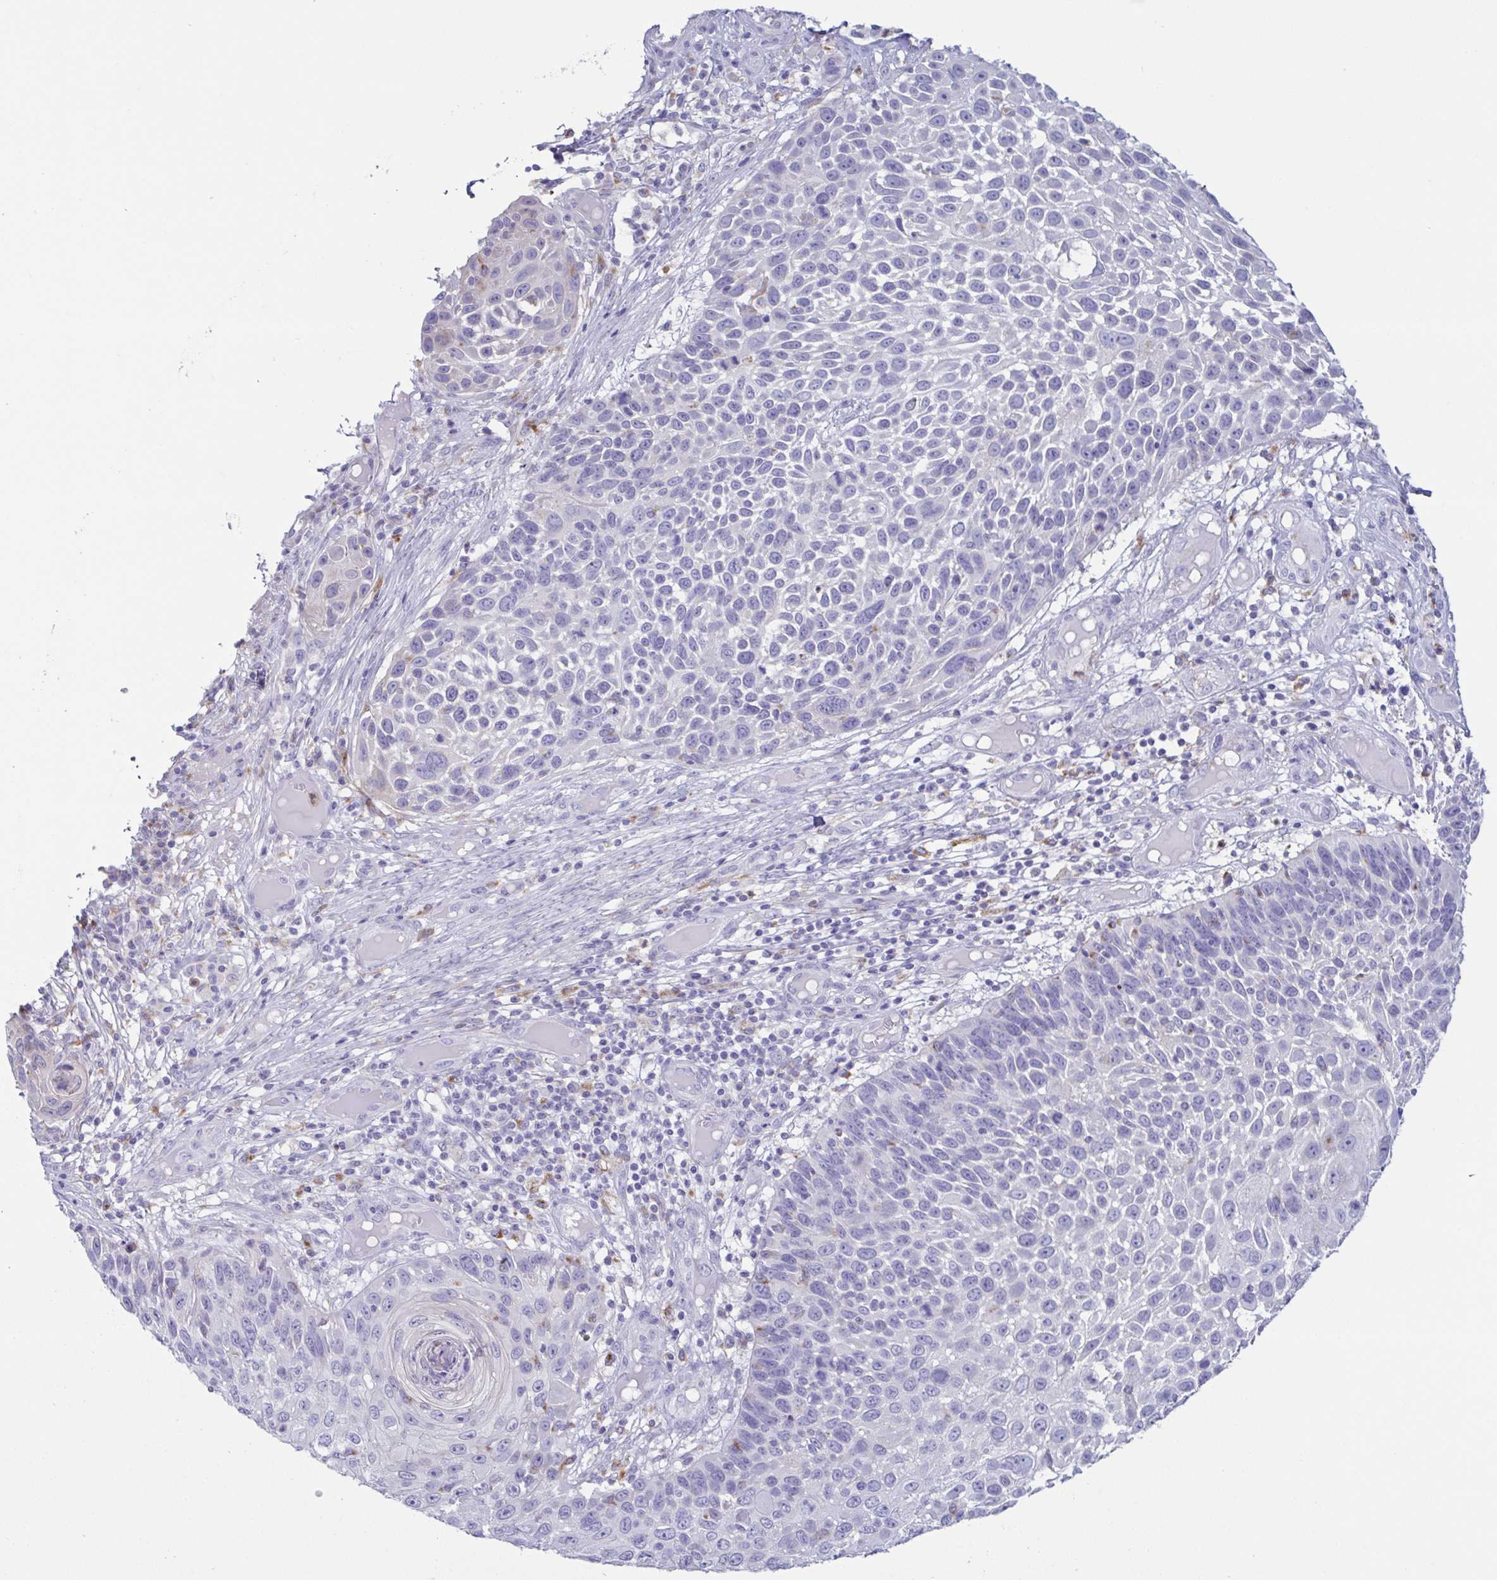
{"staining": {"intensity": "negative", "quantity": "none", "location": "none"}, "tissue": "skin cancer", "cell_type": "Tumor cells", "image_type": "cancer", "snomed": [{"axis": "morphology", "description": "Squamous cell carcinoma, NOS"}, {"axis": "topography", "description": "Skin"}], "caption": "Human skin cancer stained for a protein using immunohistochemistry (IHC) exhibits no positivity in tumor cells.", "gene": "ATP6V1G2", "patient": {"sex": "male", "age": 92}}